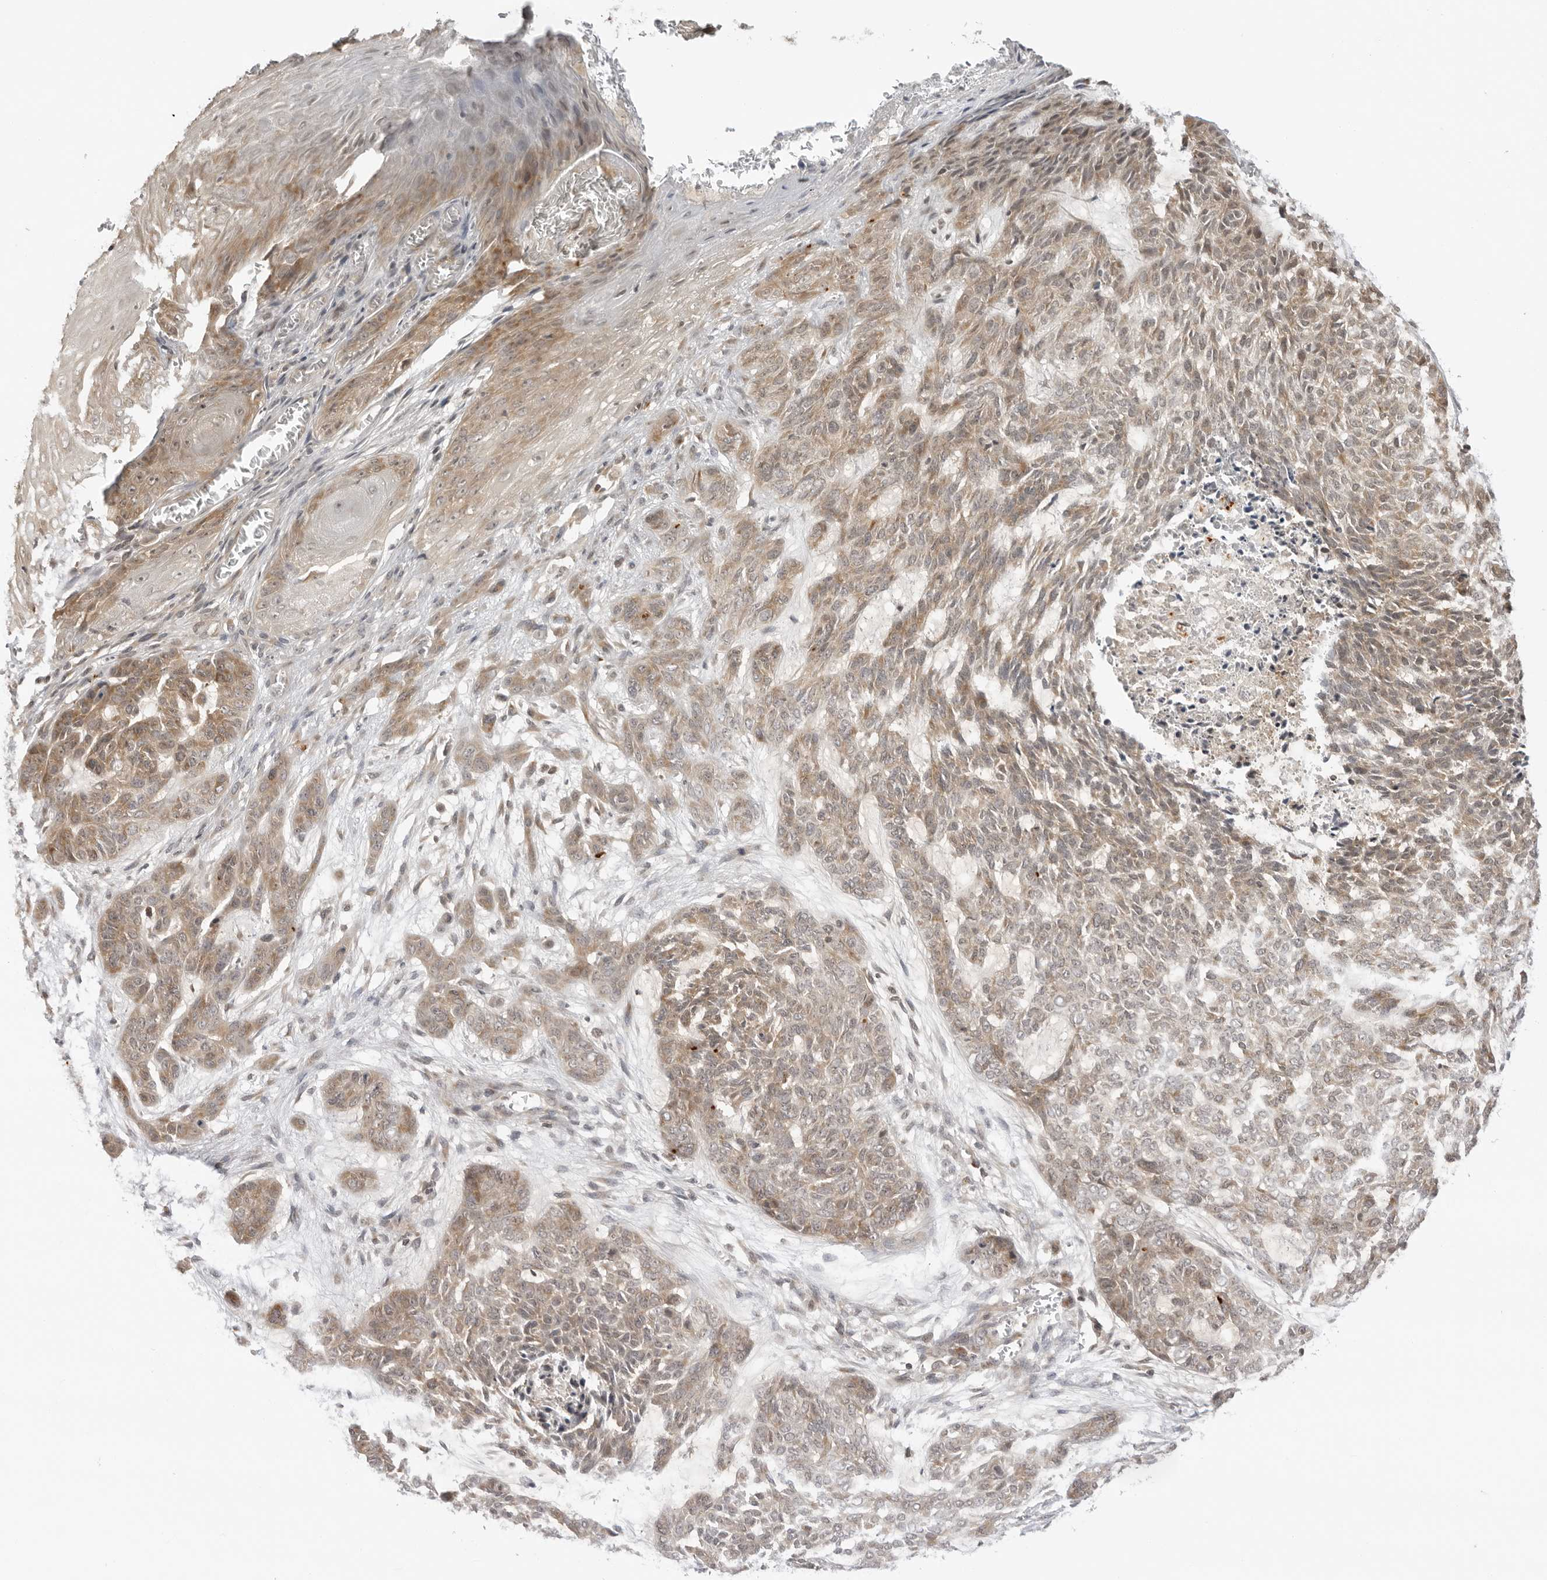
{"staining": {"intensity": "weak", "quantity": ">75%", "location": "cytoplasmic/membranous"}, "tissue": "skin cancer", "cell_type": "Tumor cells", "image_type": "cancer", "snomed": [{"axis": "morphology", "description": "Basal cell carcinoma"}, {"axis": "topography", "description": "Skin"}], "caption": "Weak cytoplasmic/membranous staining for a protein is identified in about >75% of tumor cells of skin basal cell carcinoma using immunohistochemistry.", "gene": "PRRC2C", "patient": {"sex": "female", "age": 64}}